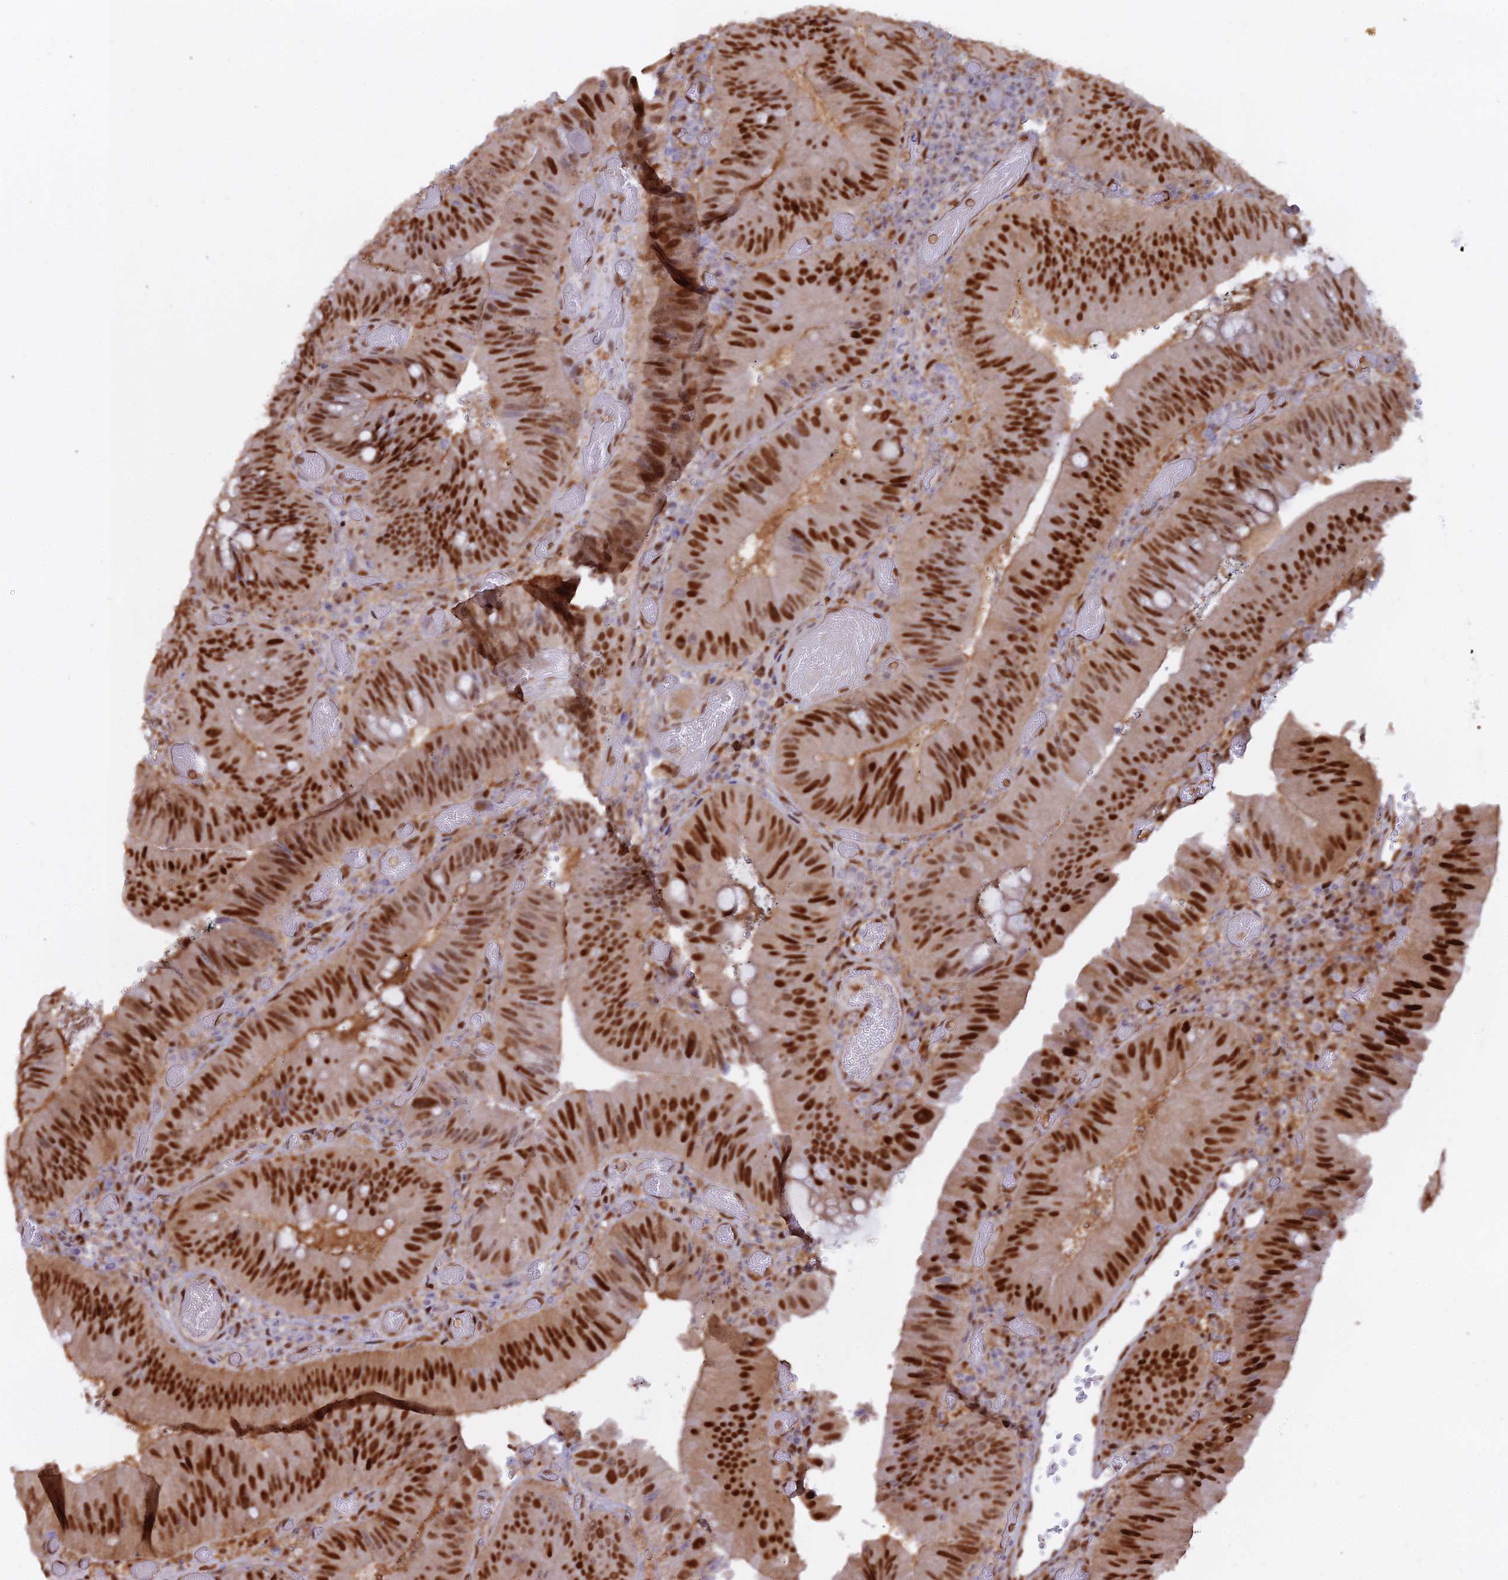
{"staining": {"intensity": "strong", "quantity": ">75%", "location": "nuclear"}, "tissue": "colorectal cancer", "cell_type": "Tumor cells", "image_type": "cancer", "snomed": [{"axis": "morphology", "description": "Adenocarcinoma, NOS"}, {"axis": "topography", "description": "Colon"}], "caption": "Colorectal cancer (adenocarcinoma) stained with immunohistochemistry shows strong nuclear staining in about >75% of tumor cells.", "gene": "NPEPL1", "patient": {"sex": "female", "age": 43}}